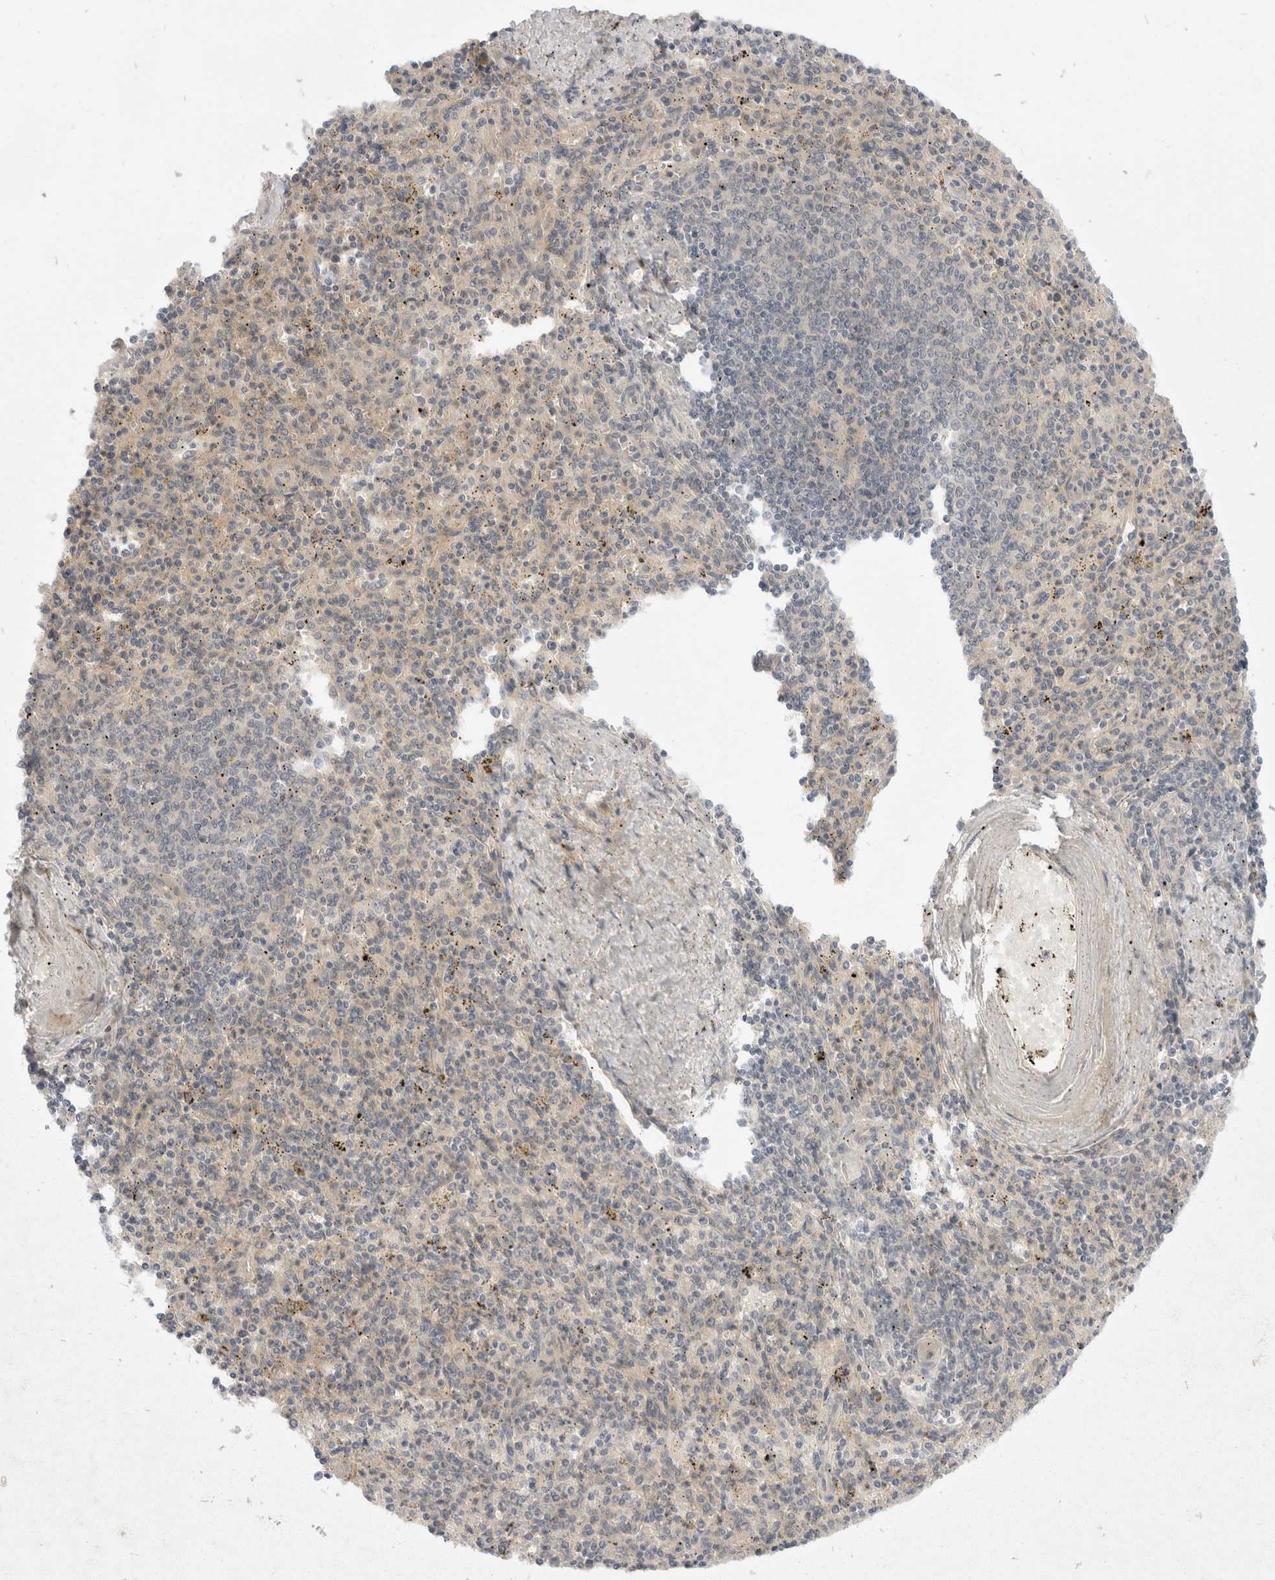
{"staining": {"intensity": "negative", "quantity": "none", "location": "none"}, "tissue": "spleen", "cell_type": "Cells in red pulp", "image_type": "normal", "snomed": [{"axis": "morphology", "description": "Normal tissue, NOS"}, {"axis": "topography", "description": "Spleen"}], "caption": "This micrograph is of unremarkable spleen stained with IHC to label a protein in brown with the nuclei are counter-stained blue. There is no staining in cells in red pulp. The staining was performed using DAB to visualize the protein expression in brown, while the nuclei were stained in blue with hematoxylin (Magnification: 20x).", "gene": "TOM1L2", "patient": {"sex": "male", "age": 72}}